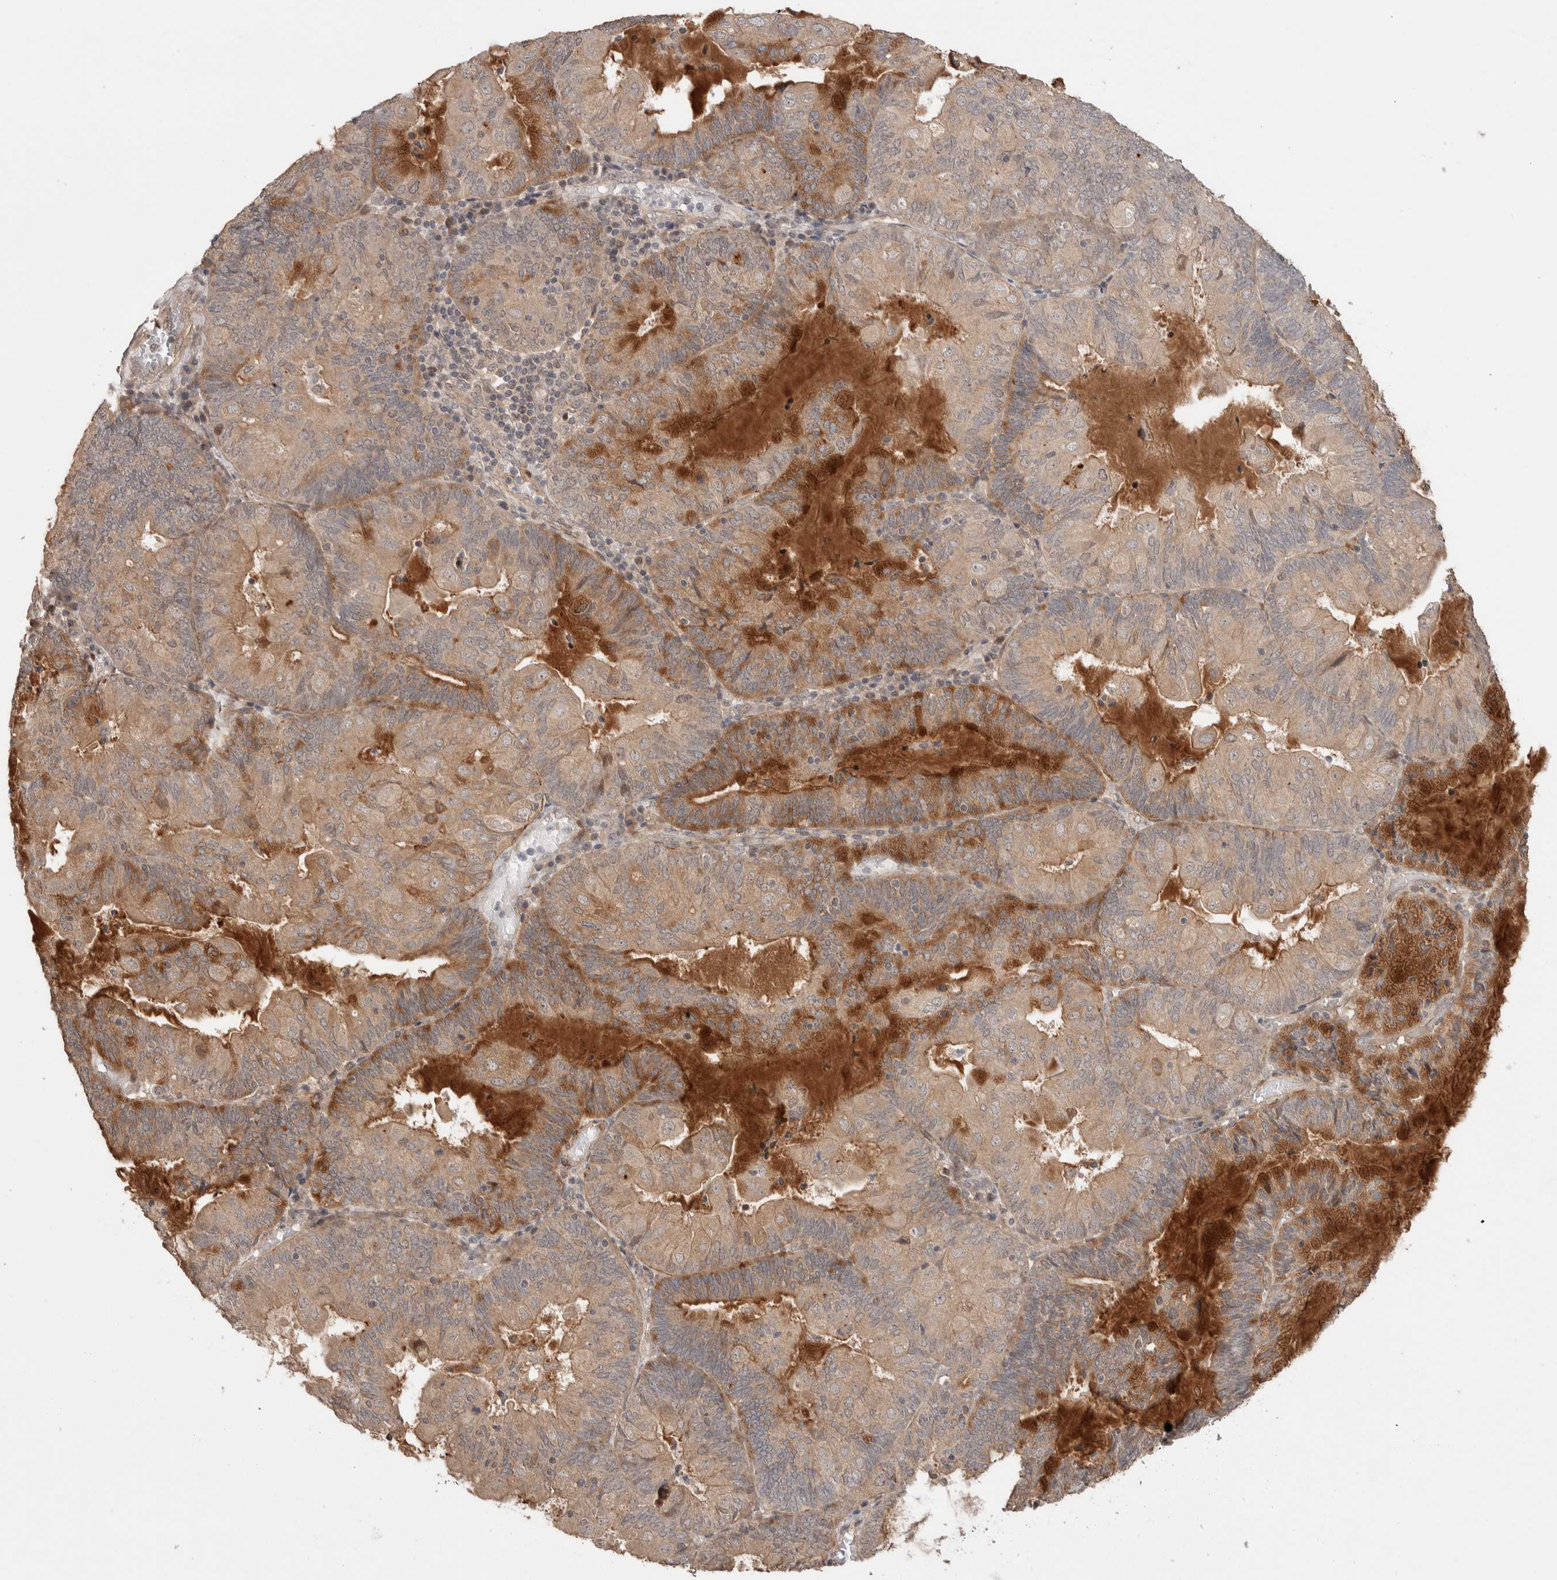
{"staining": {"intensity": "weak", "quantity": ">75%", "location": "cytoplasmic/membranous"}, "tissue": "endometrial cancer", "cell_type": "Tumor cells", "image_type": "cancer", "snomed": [{"axis": "morphology", "description": "Adenocarcinoma, NOS"}, {"axis": "topography", "description": "Endometrium"}], "caption": "This histopathology image demonstrates immunohistochemistry staining of endometrial cancer, with low weak cytoplasmic/membranous expression in approximately >75% of tumor cells.", "gene": "PRDM15", "patient": {"sex": "female", "age": 81}}